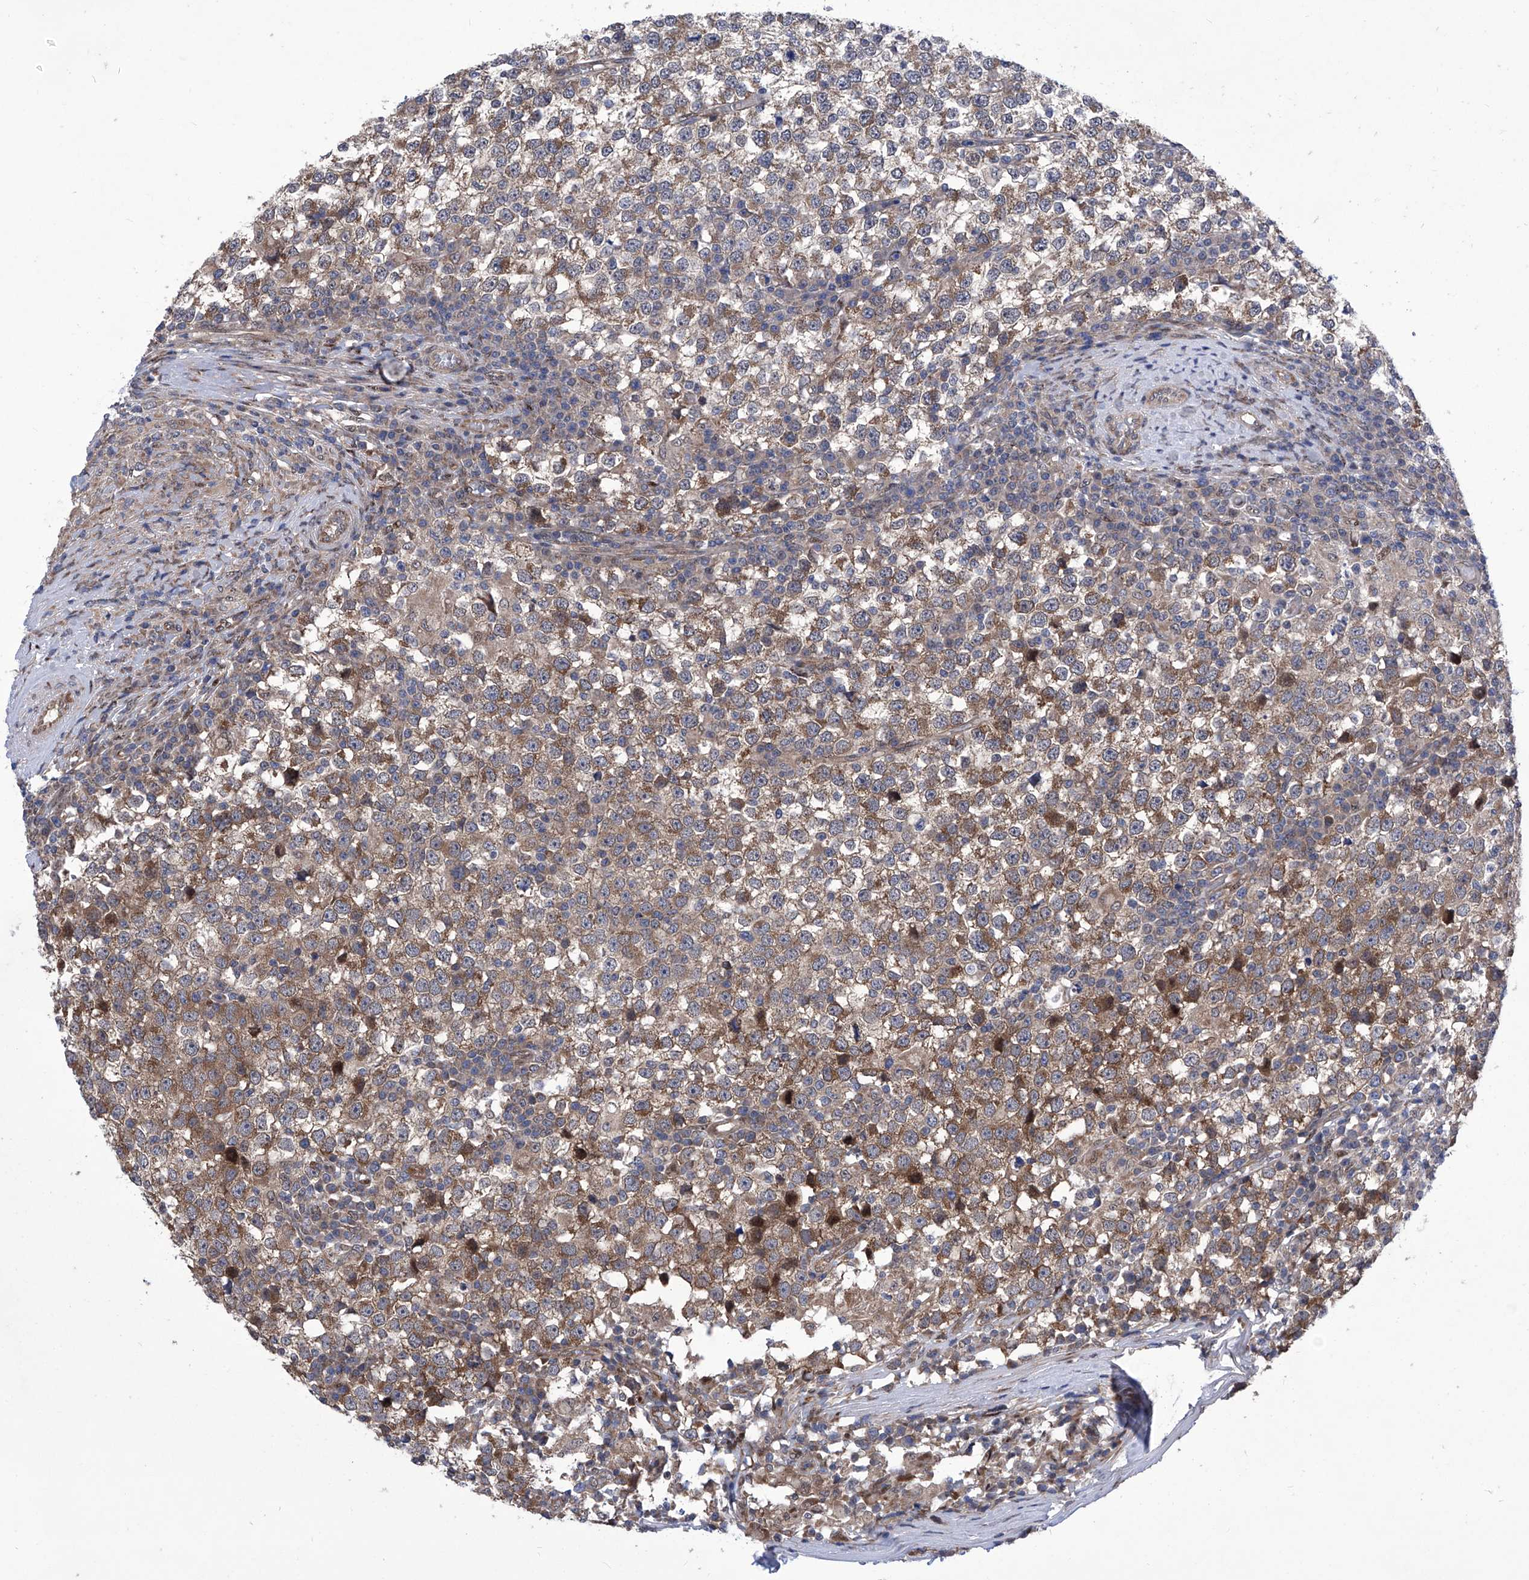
{"staining": {"intensity": "moderate", "quantity": "25%-75%", "location": "cytoplasmic/membranous"}, "tissue": "testis cancer", "cell_type": "Tumor cells", "image_type": "cancer", "snomed": [{"axis": "morphology", "description": "Seminoma, NOS"}, {"axis": "topography", "description": "Testis"}], "caption": "IHC of seminoma (testis) demonstrates medium levels of moderate cytoplasmic/membranous staining in approximately 25%-75% of tumor cells. The staining is performed using DAB brown chromogen to label protein expression. The nuclei are counter-stained blue using hematoxylin.", "gene": "KTI12", "patient": {"sex": "male", "age": 65}}